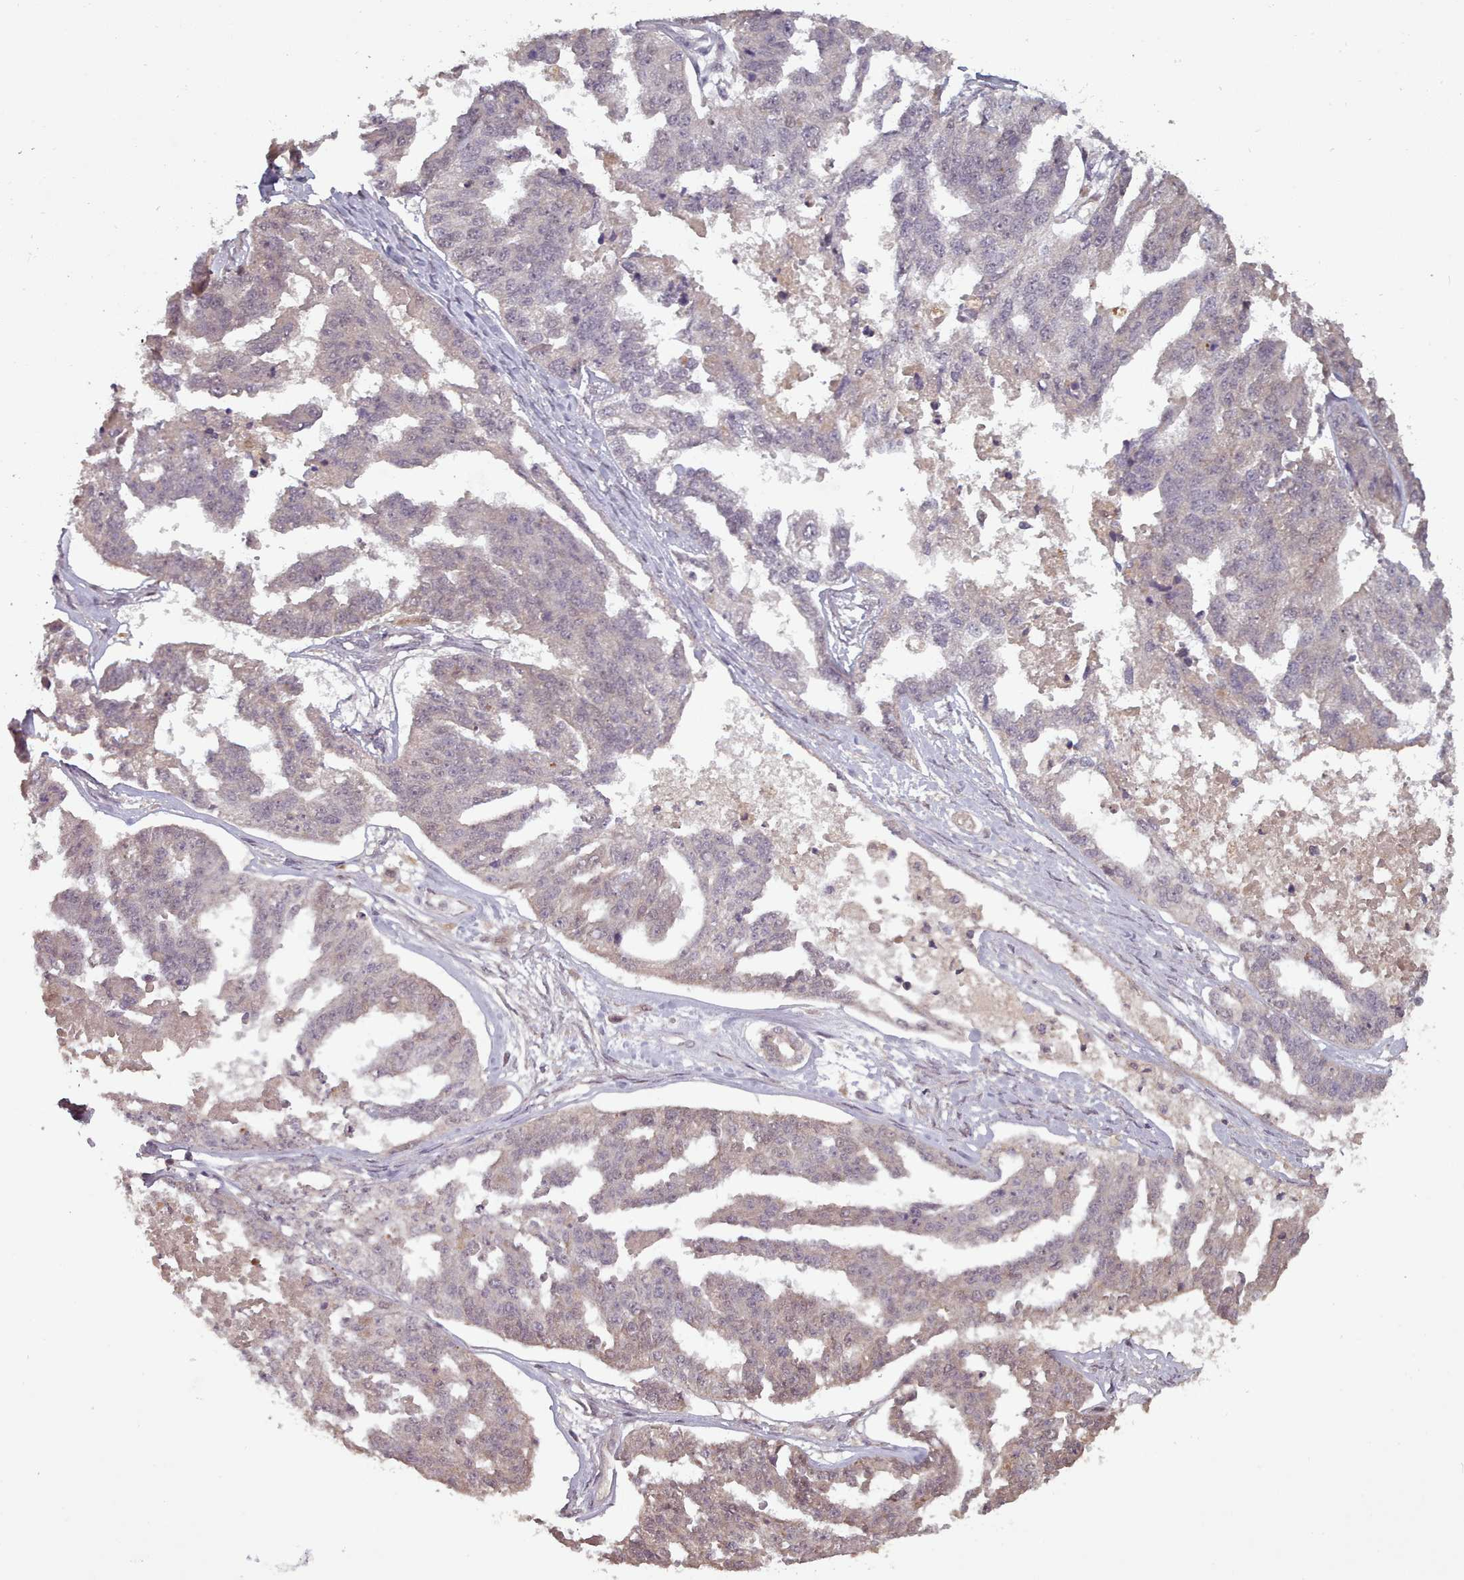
{"staining": {"intensity": "weak", "quantity": "<25%", "location": "nuclear"}, "tissue": "ovarian cancer", "cell_type": "Tumor cells", "image_type": "cancer", "snomed": [{"axis": "morphology", "description": "Cystadenocarcinoma, serous, NOS"}, {"axis": "topography", "description": "Ovary"}], "caption": "Immunohistochemistry photomicrograph of ovarian cancer (serous cystadenocarcinoma) stained for a protein (brown), which shows no expression in tumor cells. Nuclei are stained in blue.", "gene": "CDC6", "patient": {"sex": "female", "age": 58}}